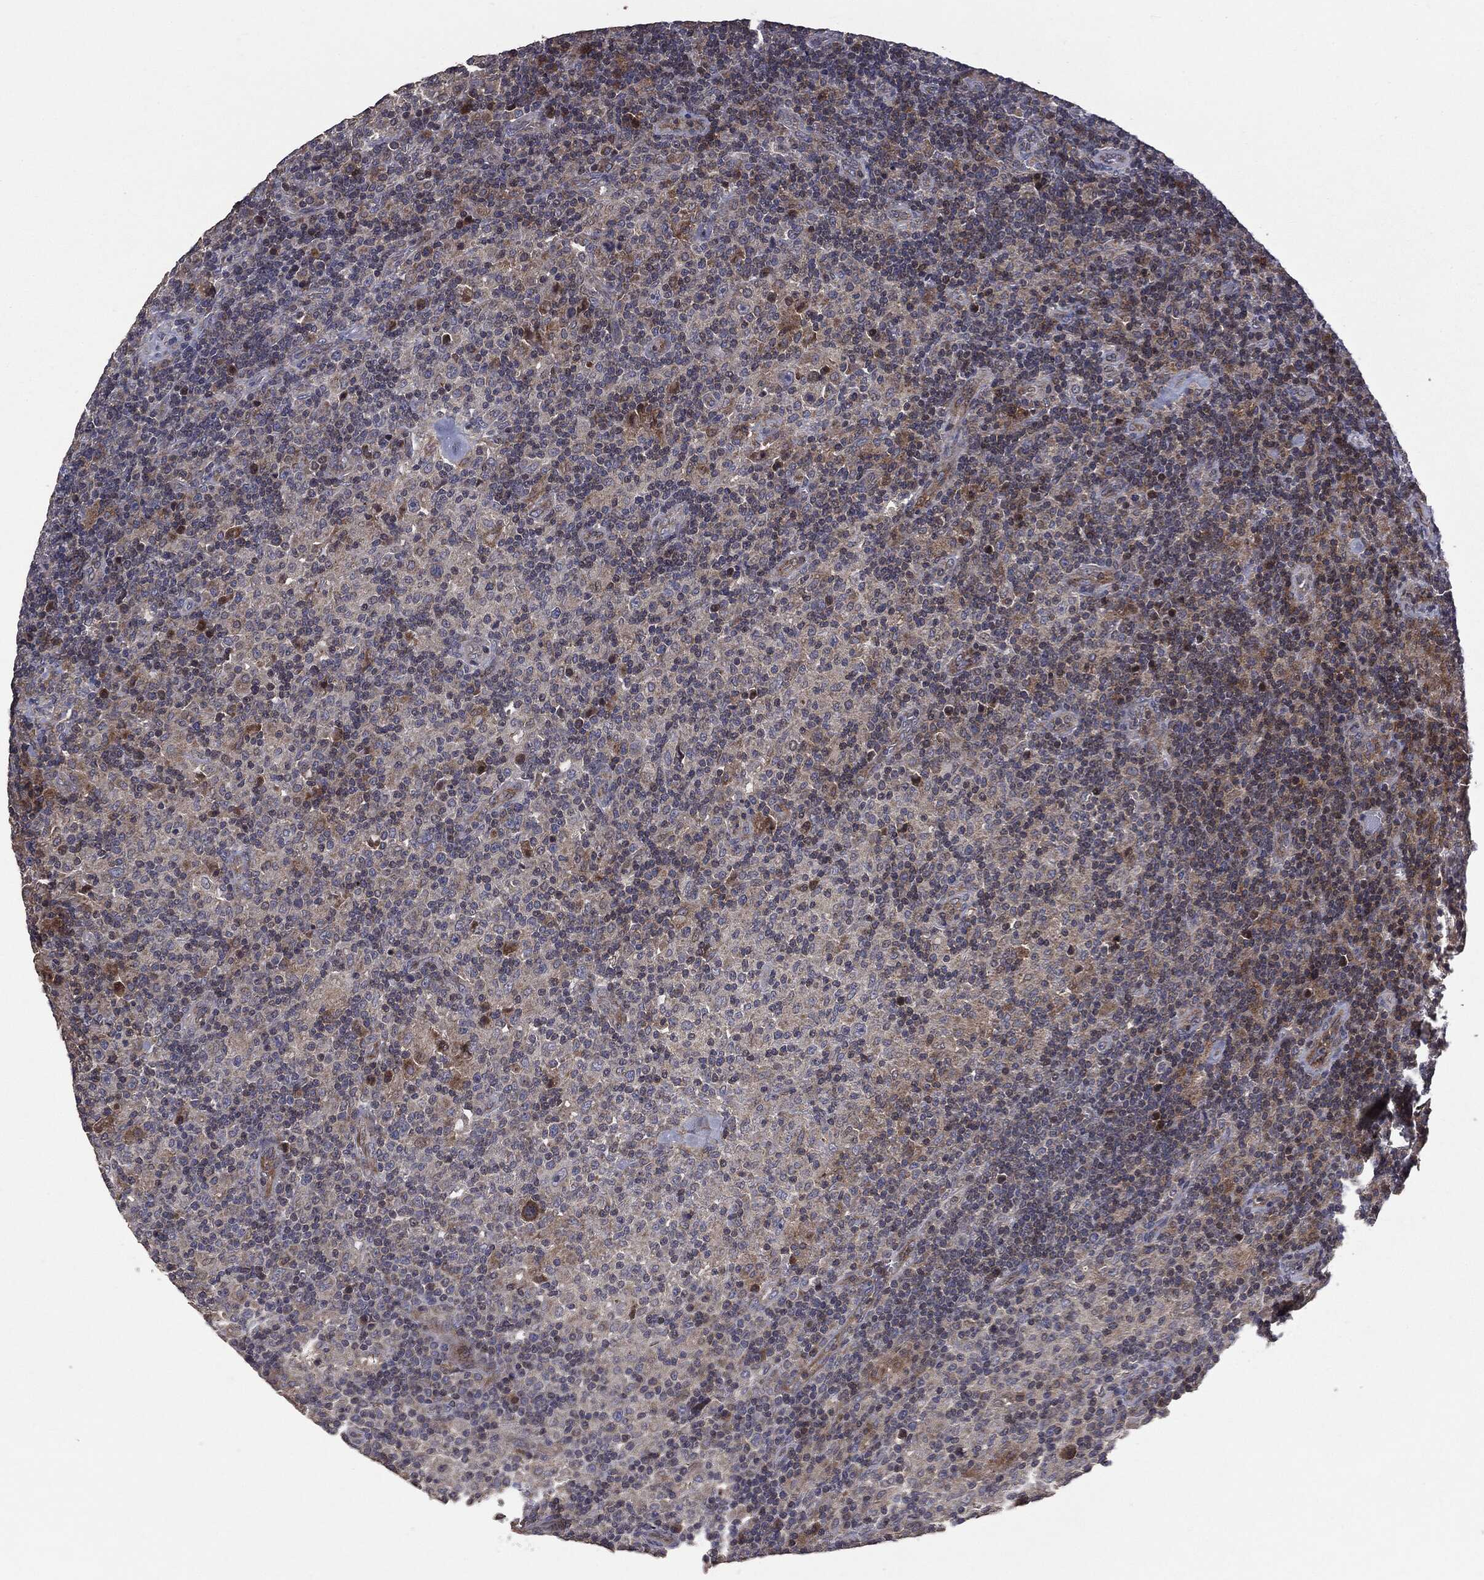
{"staining": {"intensity": "moderate", "quantity": "<25%", "location": "cytoplasmic/membranous"}, "tissue": "lymphoma", "cell_type": "Tumor cells", "image_type": "cancer", "snomed": [{"axis": "morphology", "description": "Hodgkin's disease, NOS"}, {"axis": "topography", "description": "Lymph node"}], "caption": "Brown immunohistochemical staining in Hodgkin's disease shows moderate cytoplasmic/membranous staining in about <25% of tumor cells. (Stains: DAB (3,3'-diaminobenzidine) in brown, nuclei in blue, Microscopy: brightfield microscopy at high magnification).", "gene": "MTOR", "patient": {"sex": "male", "age": 70}}